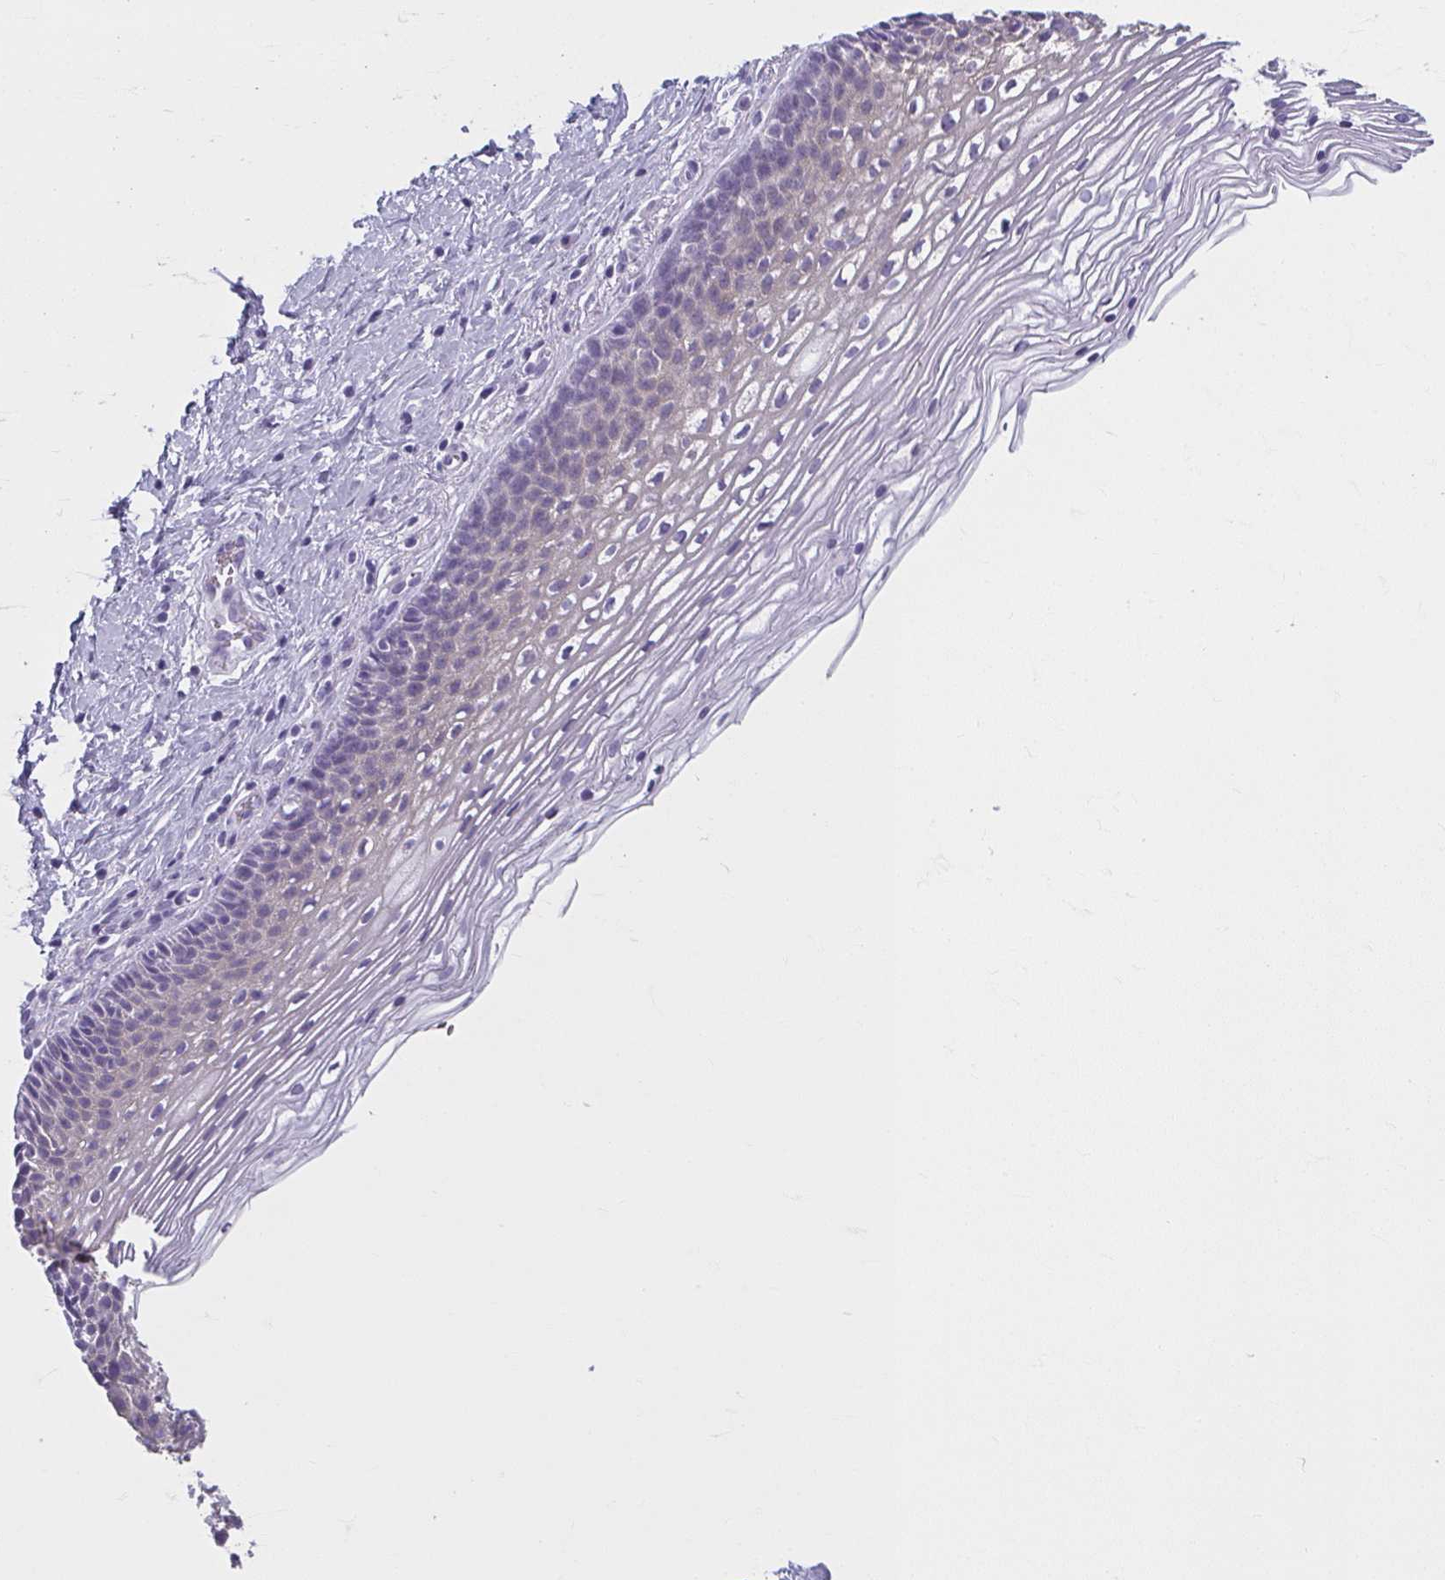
{"staining": {"intensity": "negative", "quantity": "none", "location": "none"}, "tissue": "cervix", "cell_type": "Glandular cells", "image_type": "normal", "snomed": [{"axis": "morphology", "description": "Normal tissue, NOS"}, {"axis": "topography", "description": "Cervix"}], "caption": "This micrograph is of unremarkable cervix stained with immunohistochemistry to label a protein in brown with the nuclei are counter-stained blue. There is no staining in glandular cells.", "gene": "MOBP", "patient": {"sex": "female", "age": 34}}